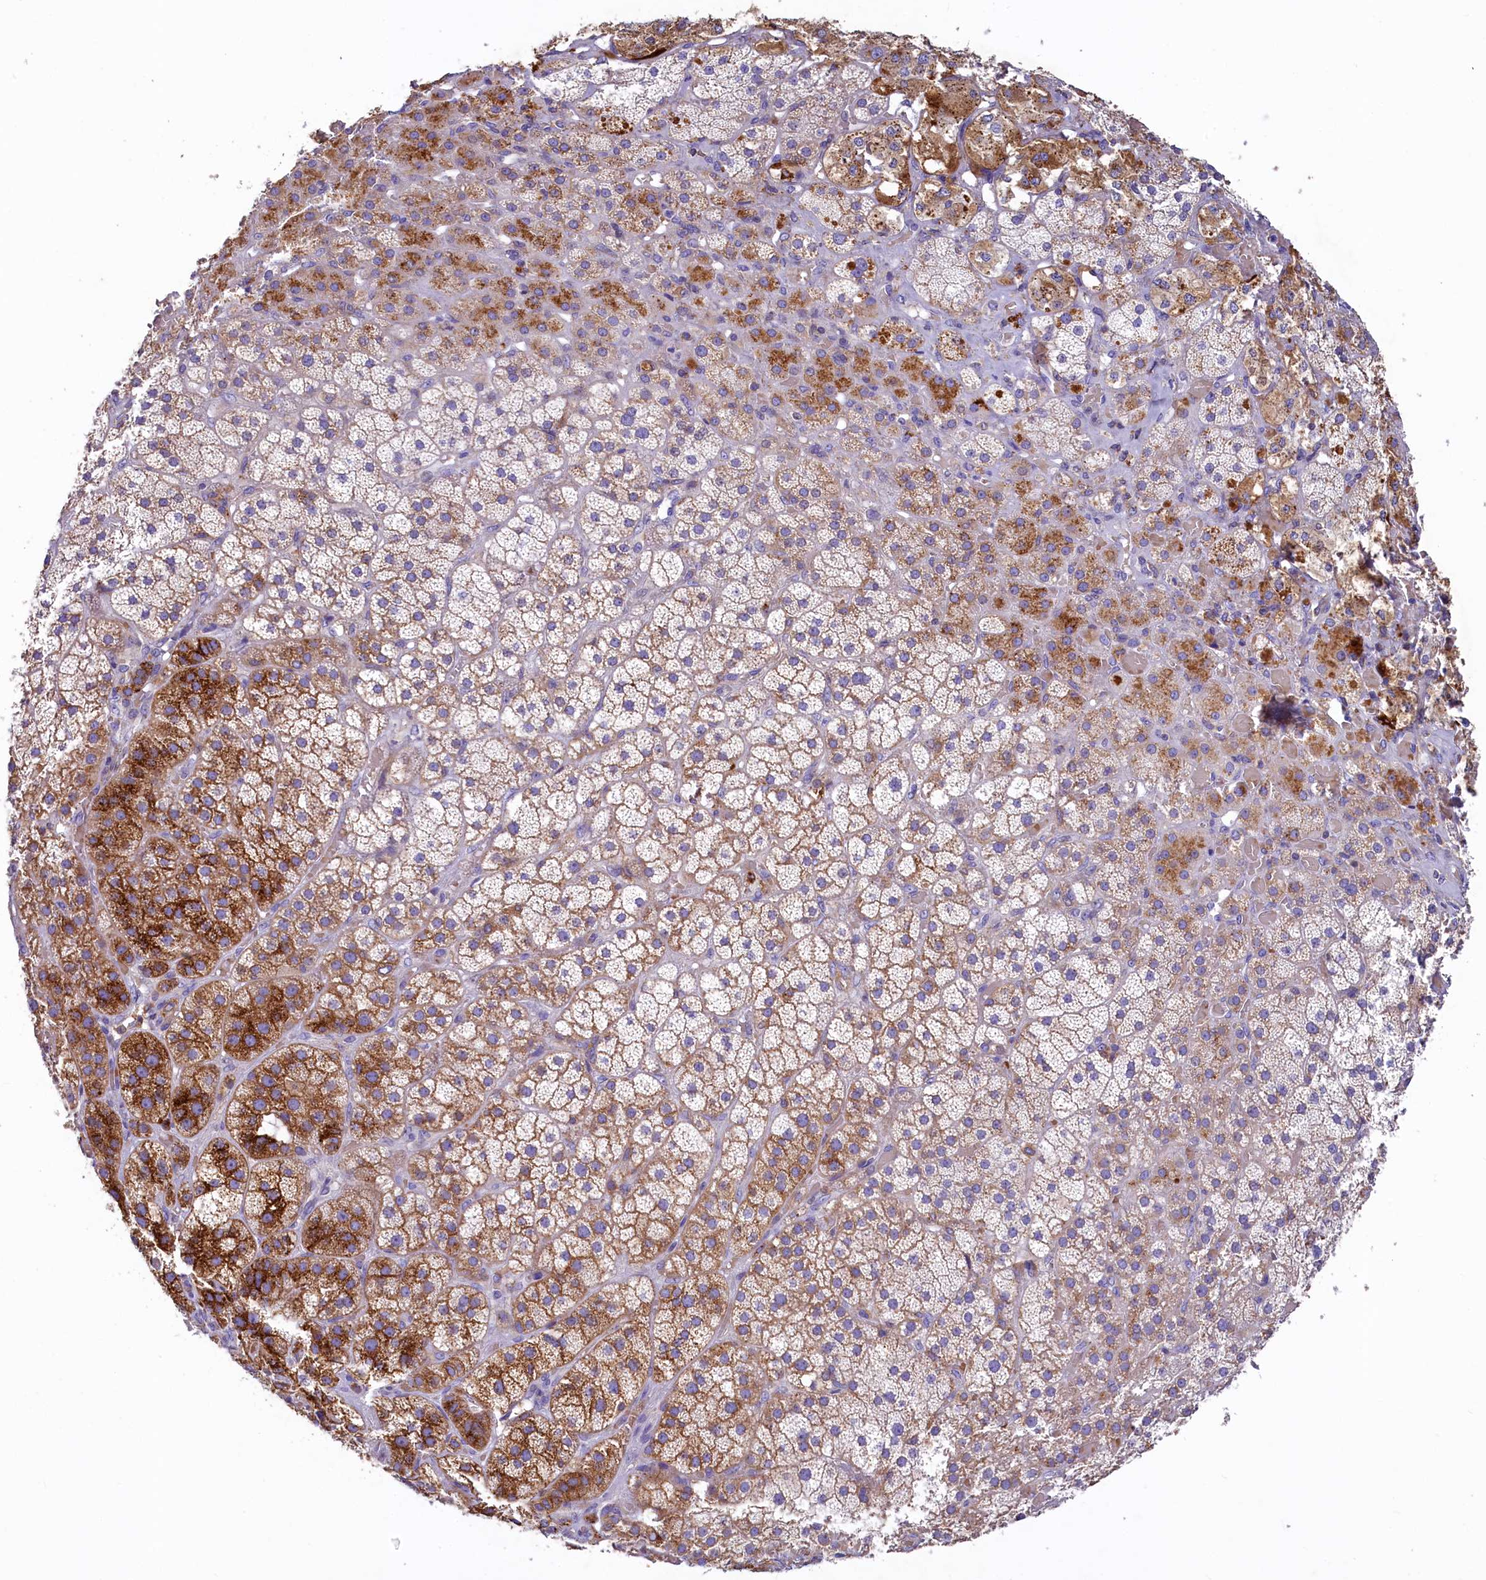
{"staining": {"intensity": "strong", "quantity": "25%-75%", "location": "cytoplasmic/membranous"}, "tissue": "adrenal gland", "cell_type": "Glandular cells", "image_type": "normal", "snomed": [{"axis": "morphology", "description": "Normal tissue, NOS"}, {"axis": "topography", "description": "Adrenal gland"}], "caption": "An immunohistochemistry (IHC) photomicrograph of normal tissue is shown. Protein staining in brown labels strong cytoplasmic/membranous positivity in adrenal gland within glandular cells.", "gene": "HPS6", "patient": {"sex": "male", "age": 57}}